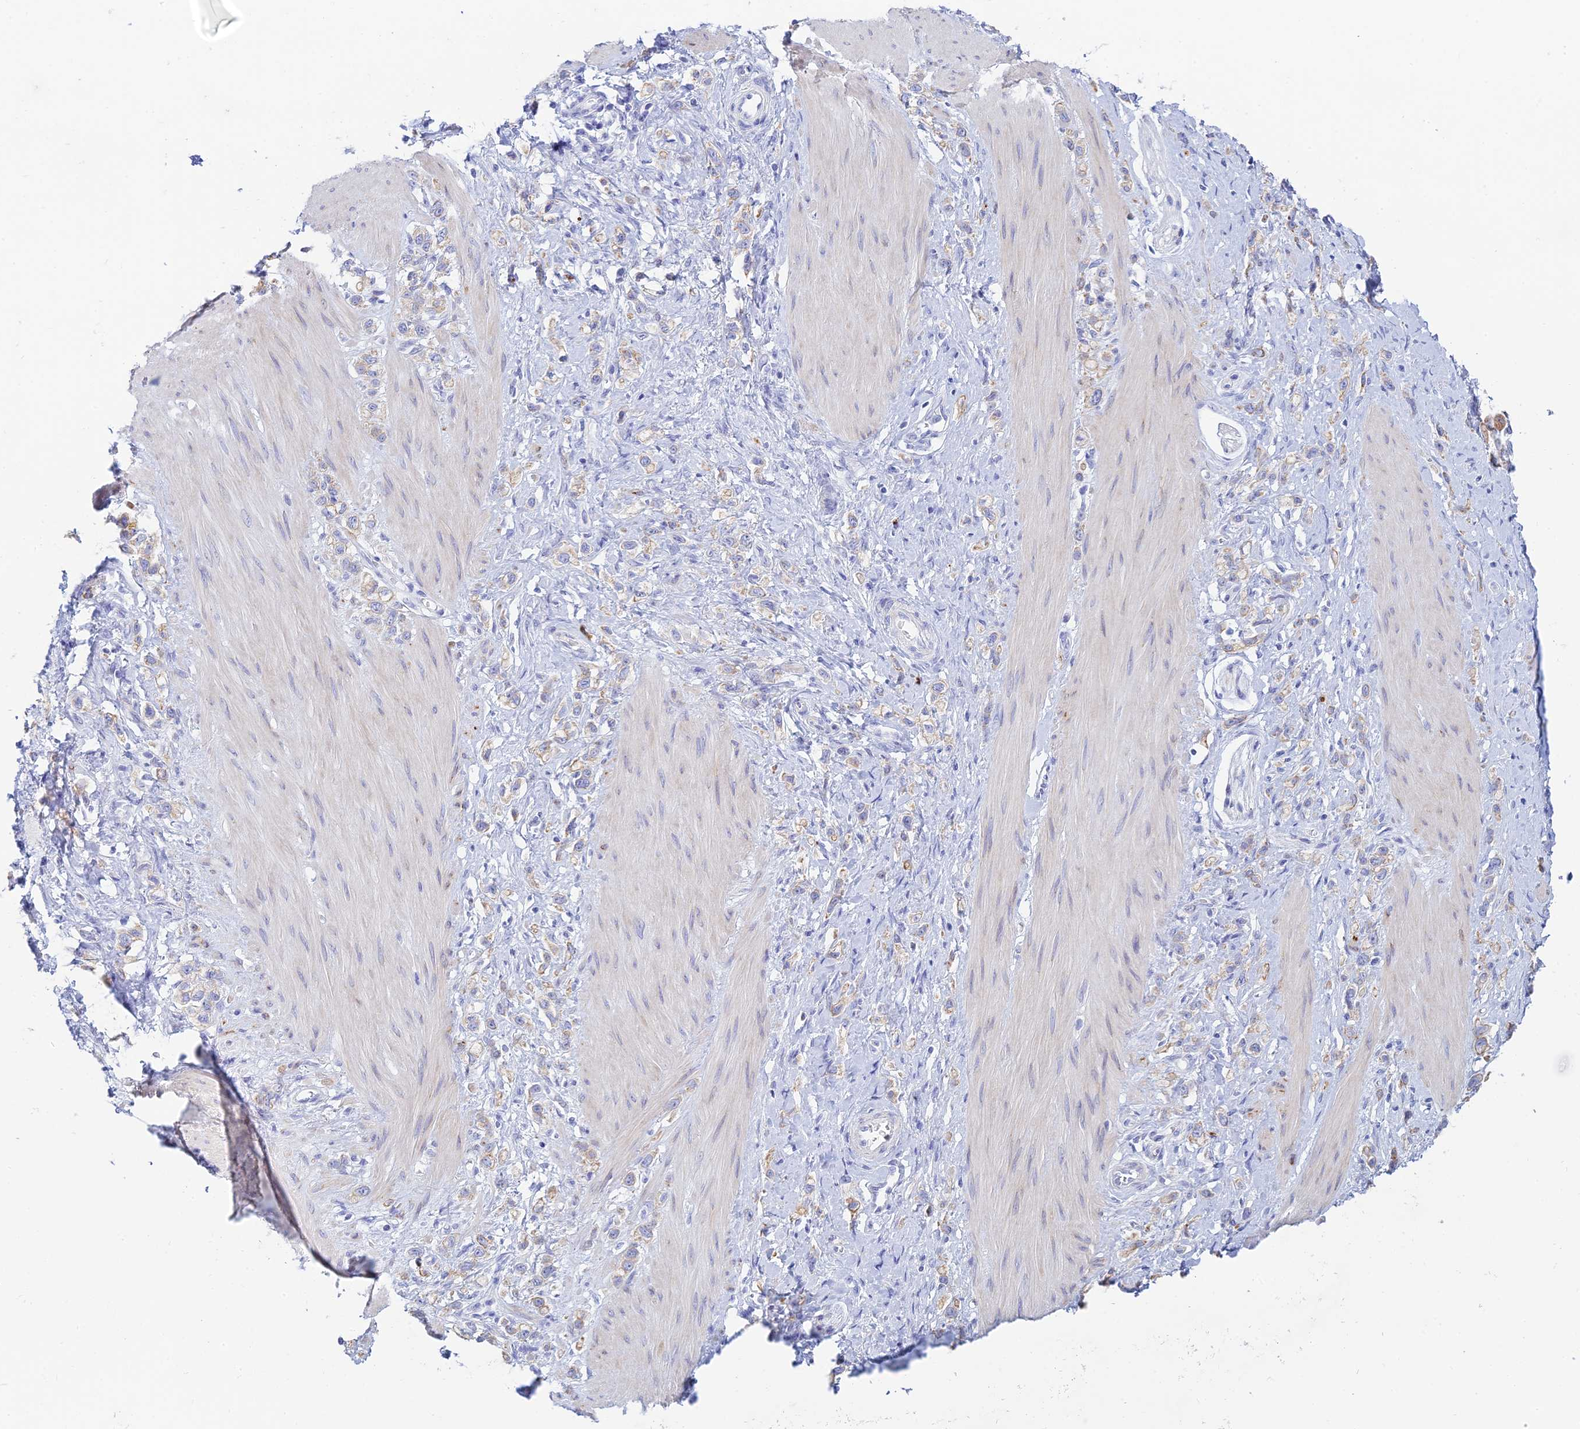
{"staining": {"intensity": "weak", "quantity": "<25%", "location": "cytoplasmic/membranous"}, "tissue": "stomach cancer", "cell_type": "Tumor cells", "image_type": "cancer", "snomed": [{"axis": "morphology", "description": "Adenocarcinoma, NOS"}, {"axis": "topography", "description": "Stomach"}], "caption": "Immunohistochemistry (IHC) of stomach cancer (adenocarcinoma) displays no positivity in tumor cells.", "gene": "CEP152", "patient": {"sex": "female", "age": 65}}